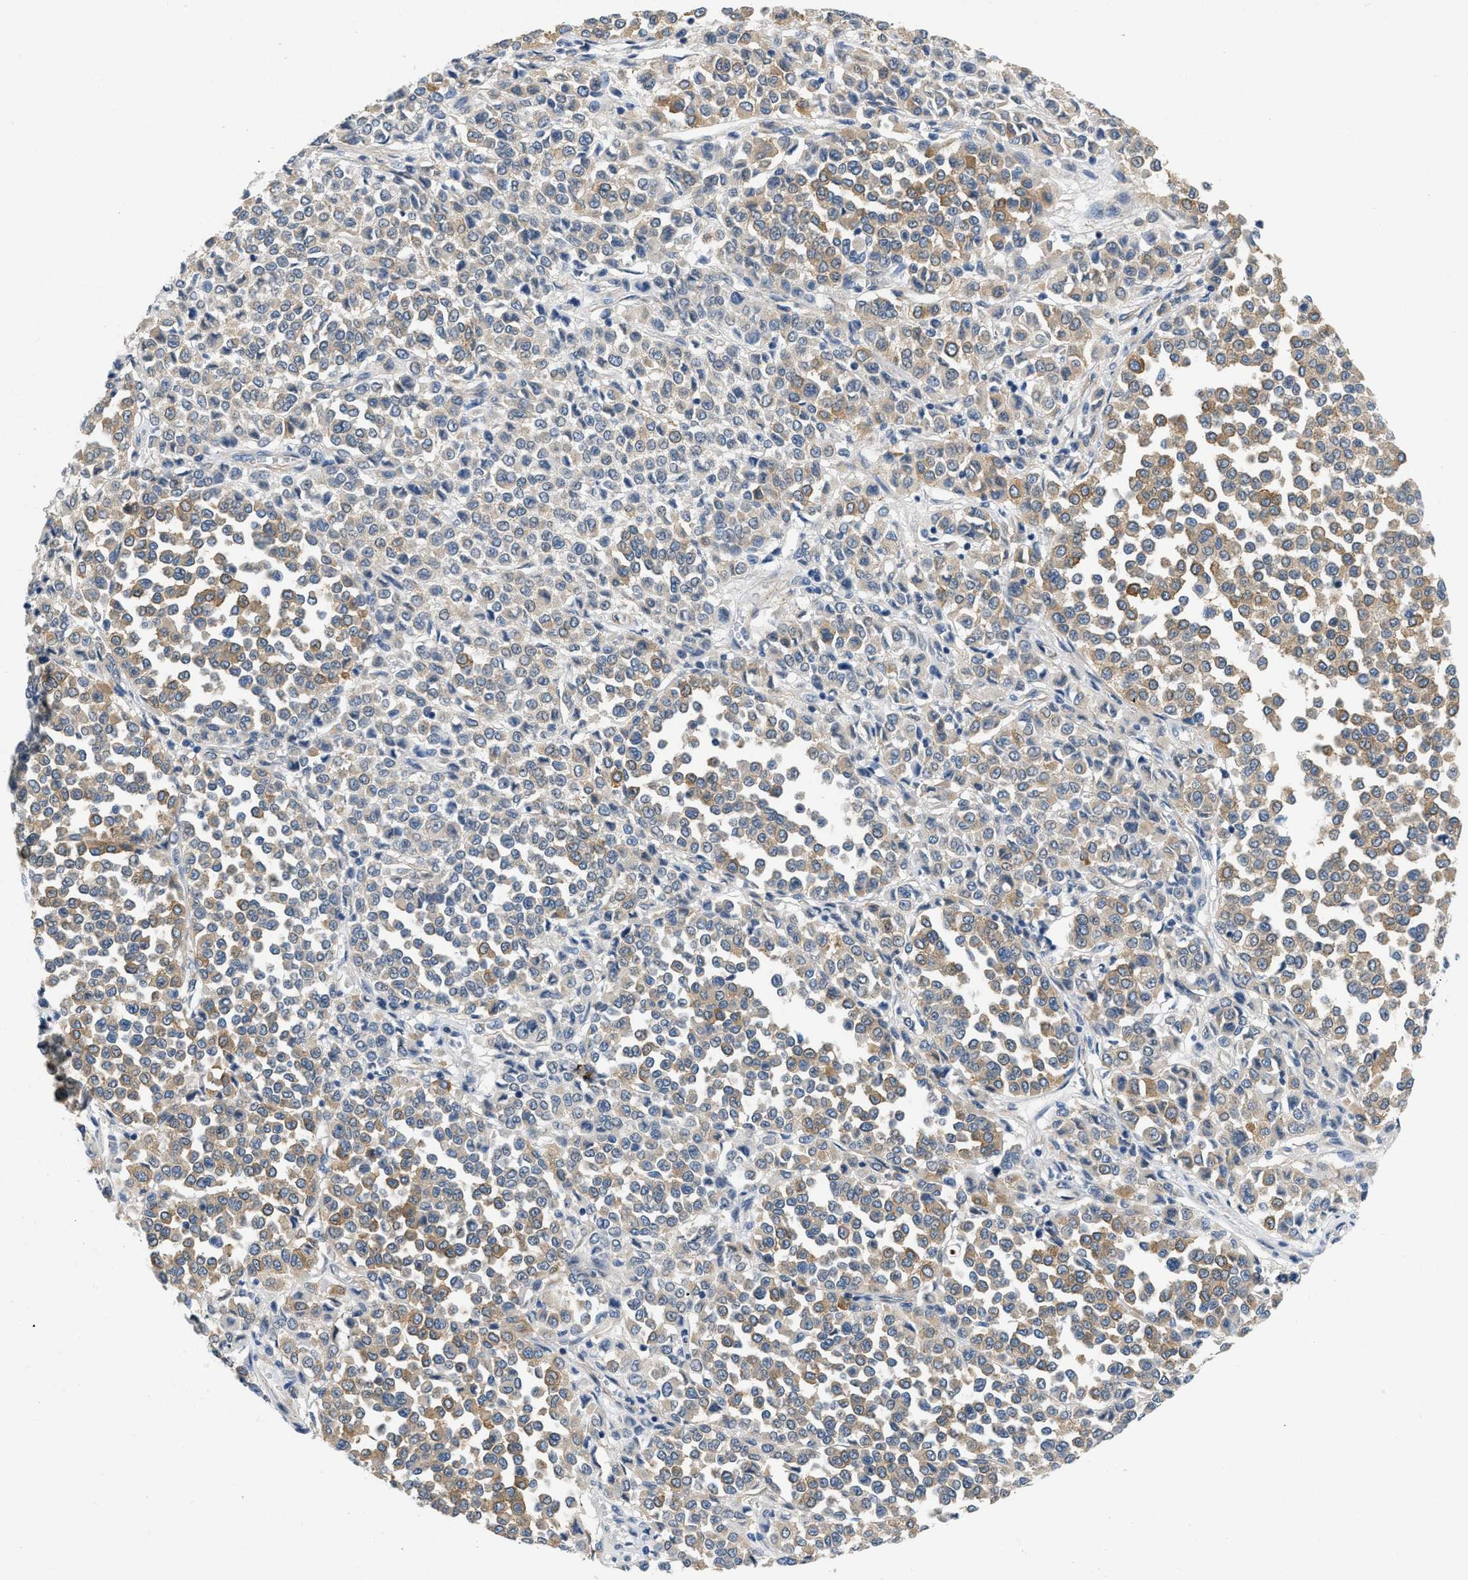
{"staining": {"intensity": "moderate", "quantity": "25%-75%", "location": "cytoplasmic/membranous"}, "tissue": "melanoma", "cell_type": "Tumor cells", "image_type": "cancer", "snomed": [{"axis": "morphology", "description": "Malignant melanoma, Metastatic site"}, {"axis": "topography", "description": "Pancreas"}], "caption": "Immunohistochemistry (IHC) image of neoplastic tissue: malignant melanoma (metastatic site) stained using immunohistochemistry displays medium levels of moderate protein expression localized specifically in the cytoplasmic/membranous of tumor cells, appearing as a cytoplasmic/membranous brown color.", "gene": "PDGFRA", "patient": {"sex": "female", "age": 30}}